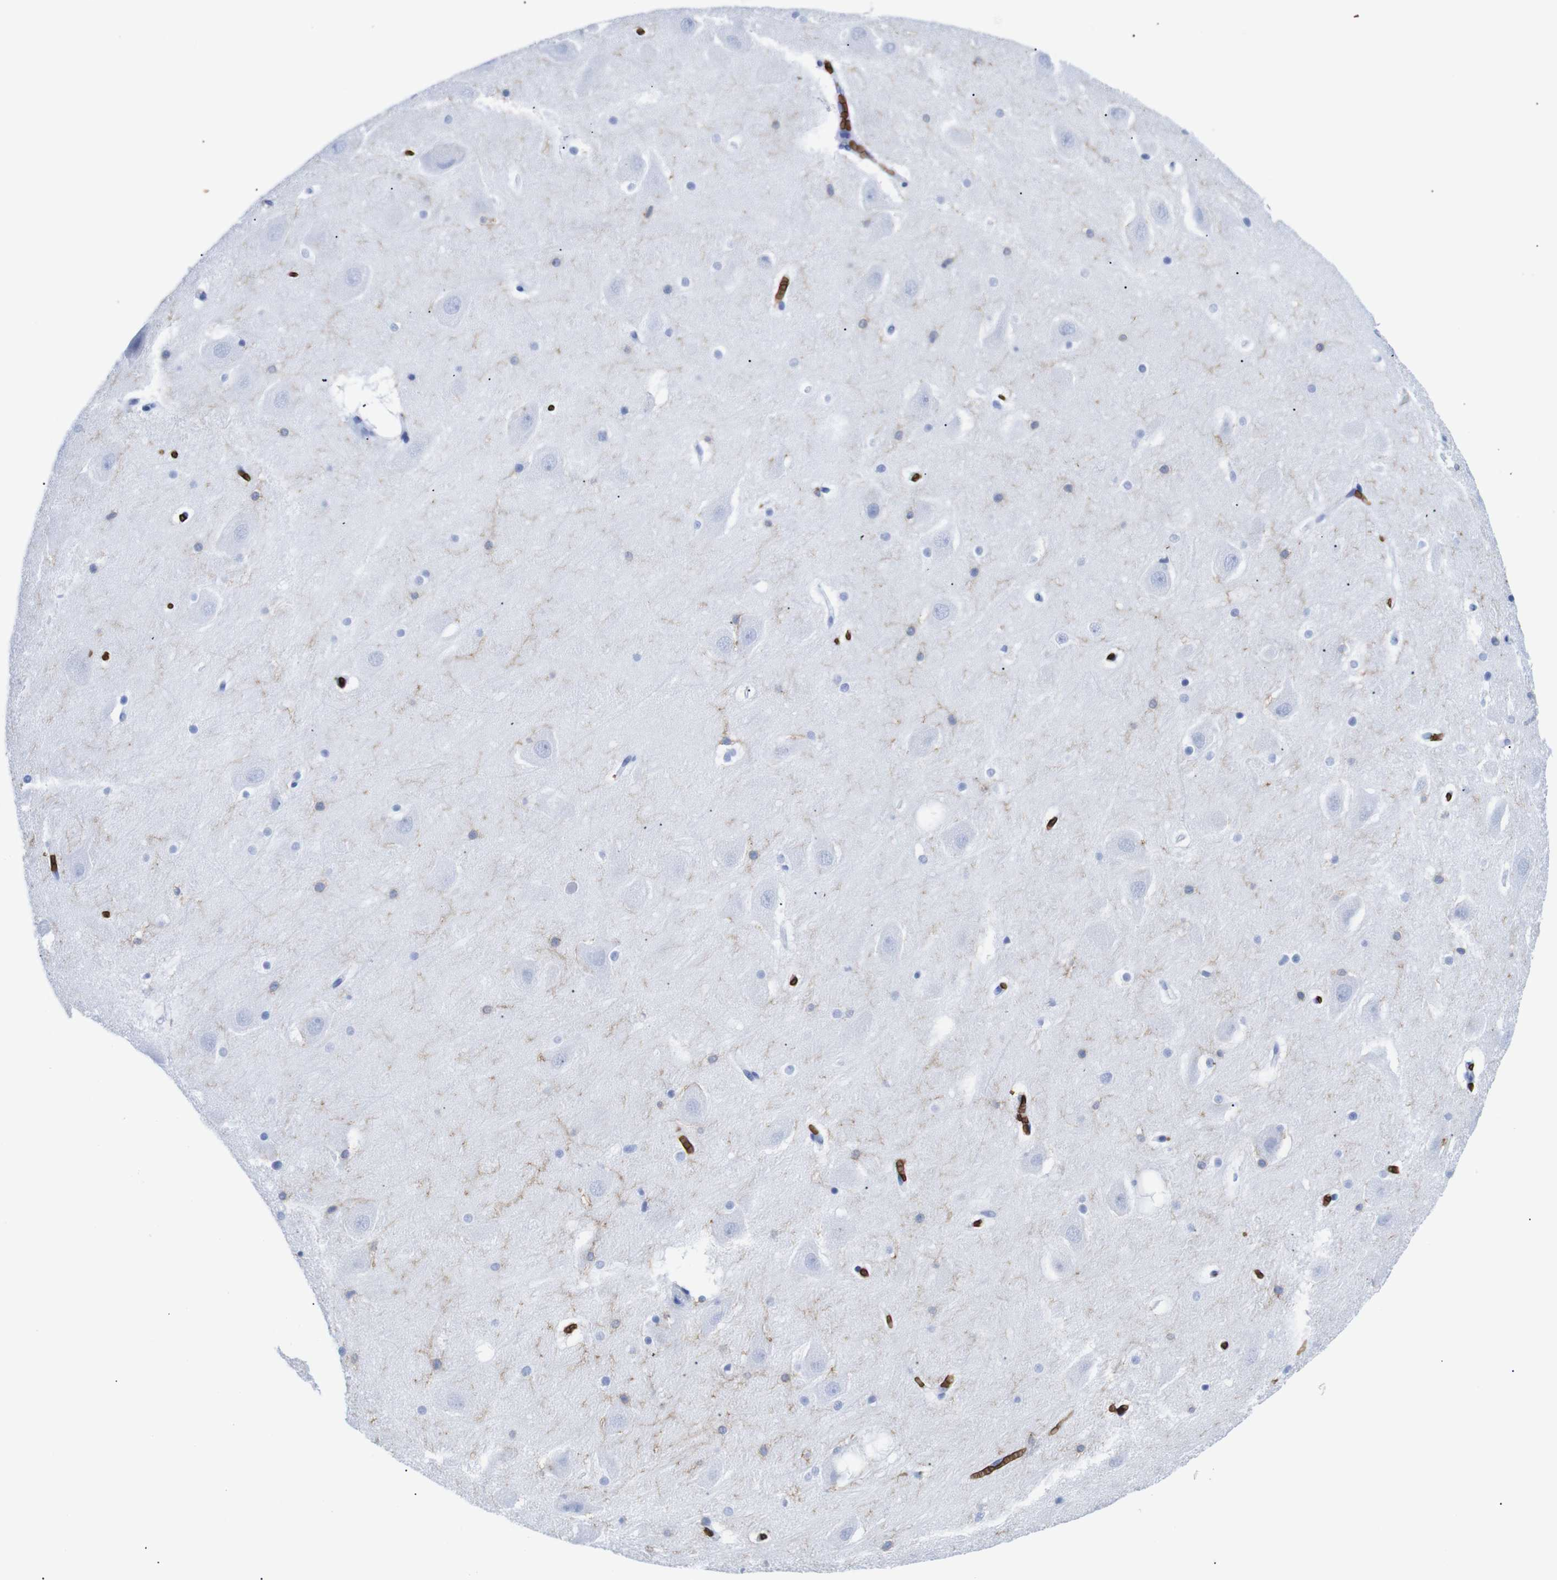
{"staining": {"intensity": "negative", "quantity": "none", "location": "none"}, "tissue": "hippocampus", "cell_type": "Glial cells", "image_type": "normal", "snomed": [{"axis": "morphology", "description": "Normal tissue, NOS"}, {"axis": "topography", "description": "Hippocampus"}], "caption": "The micrograph exhibits no staining of glial cells in unremarkable hippocampus.", "gene": "S1PR2", "patient": {"sex": "male", "age": 45}}